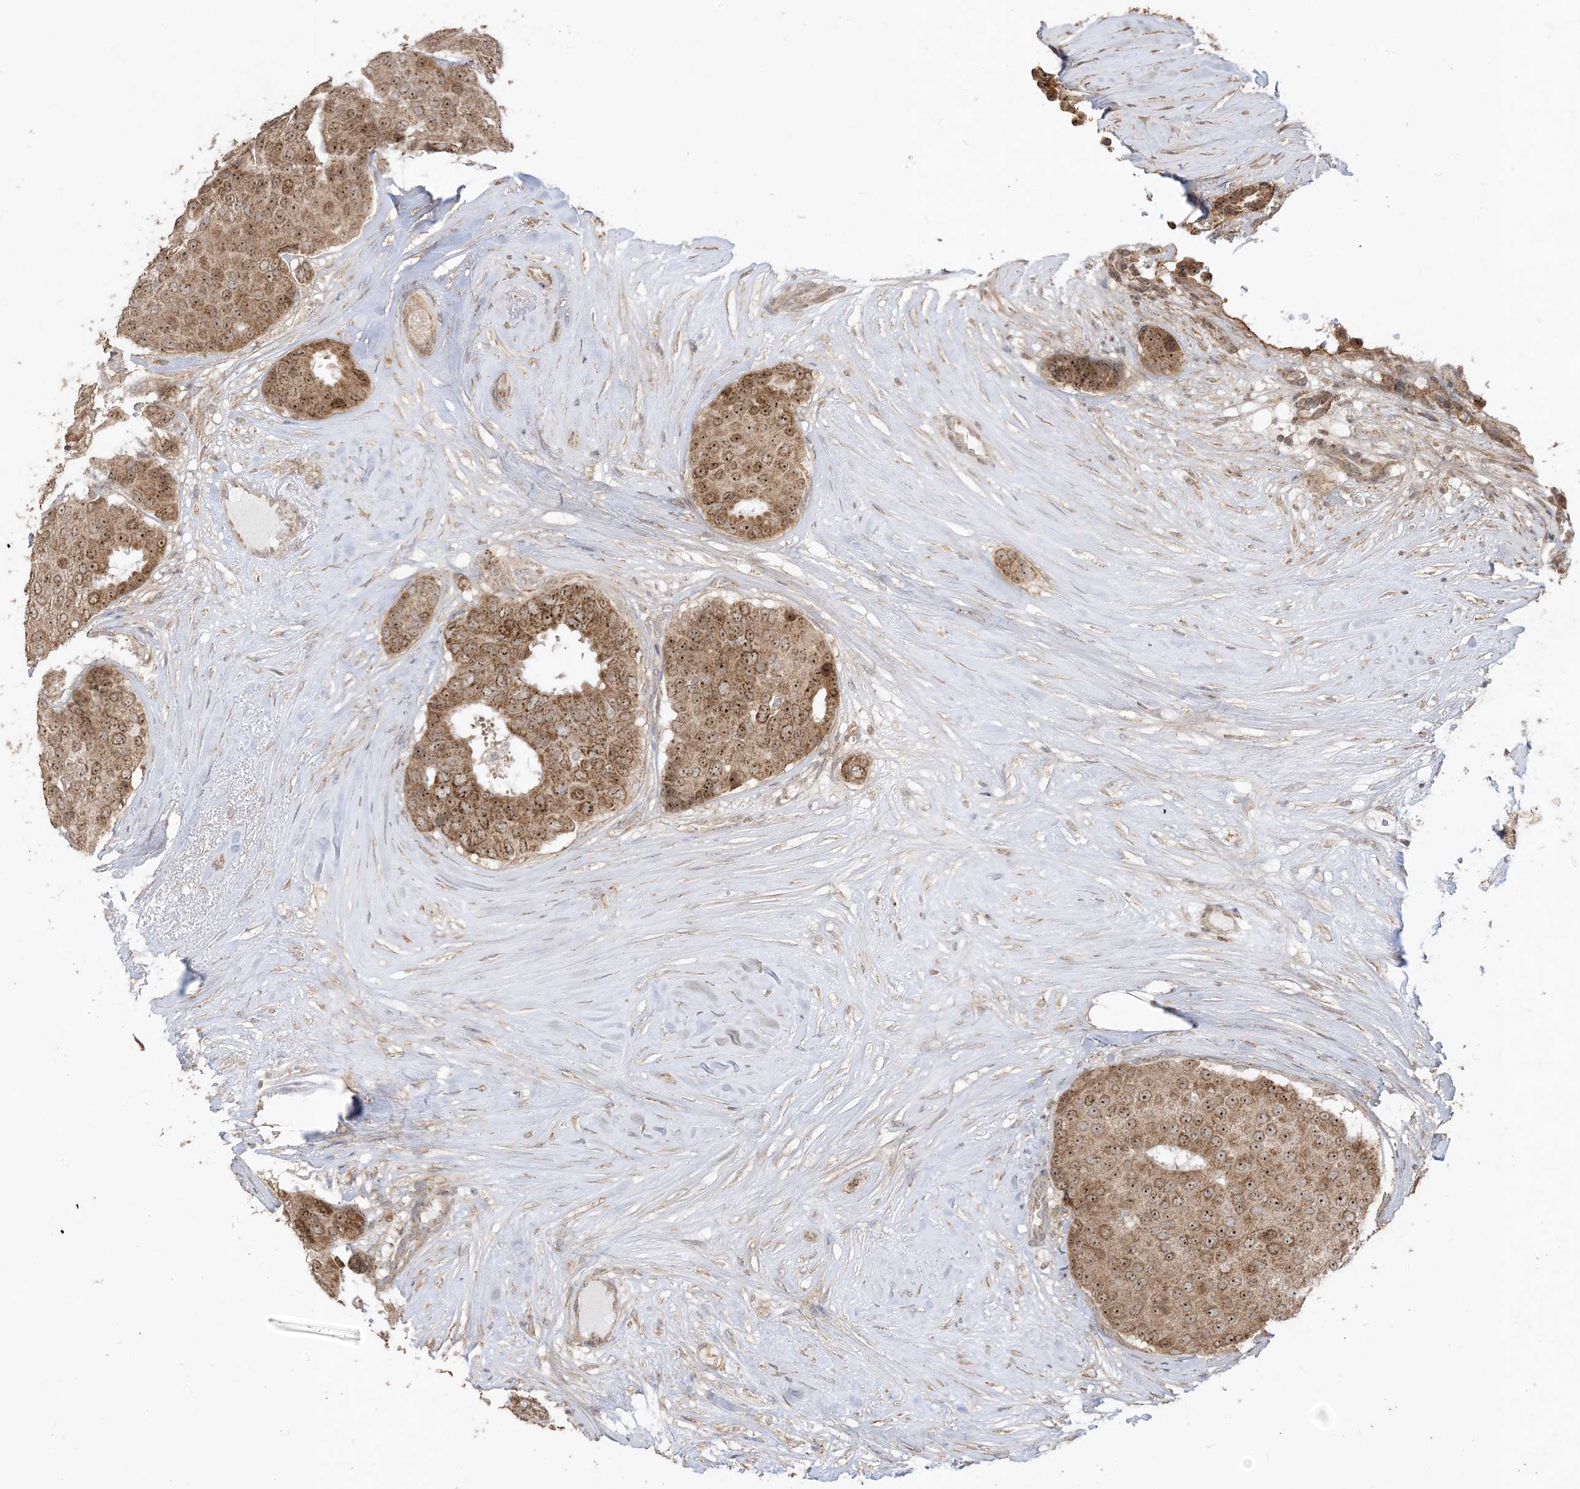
{"staining": {"intensity": "strong", "quantity": ">75%", "location": "cytoplasmic/membranous,nuclear"}, "tissue": "breast cancer", "cell_type": "Tumor cells", "image_type": "cancer", "snomed": [{"axis": "morphology", "description": "Duct carcinoma"}, {"axis": "topography", "description": "Breast"}], "caption": "The image exhibits staining of invasive ductal carcinoma (breast), revealing strong cytoplasmic/membranous and nuclear protein expression (brown color) within tumor cells.", "gene": "SIRT3", "patient": {"sex": "female", "age": 75}}